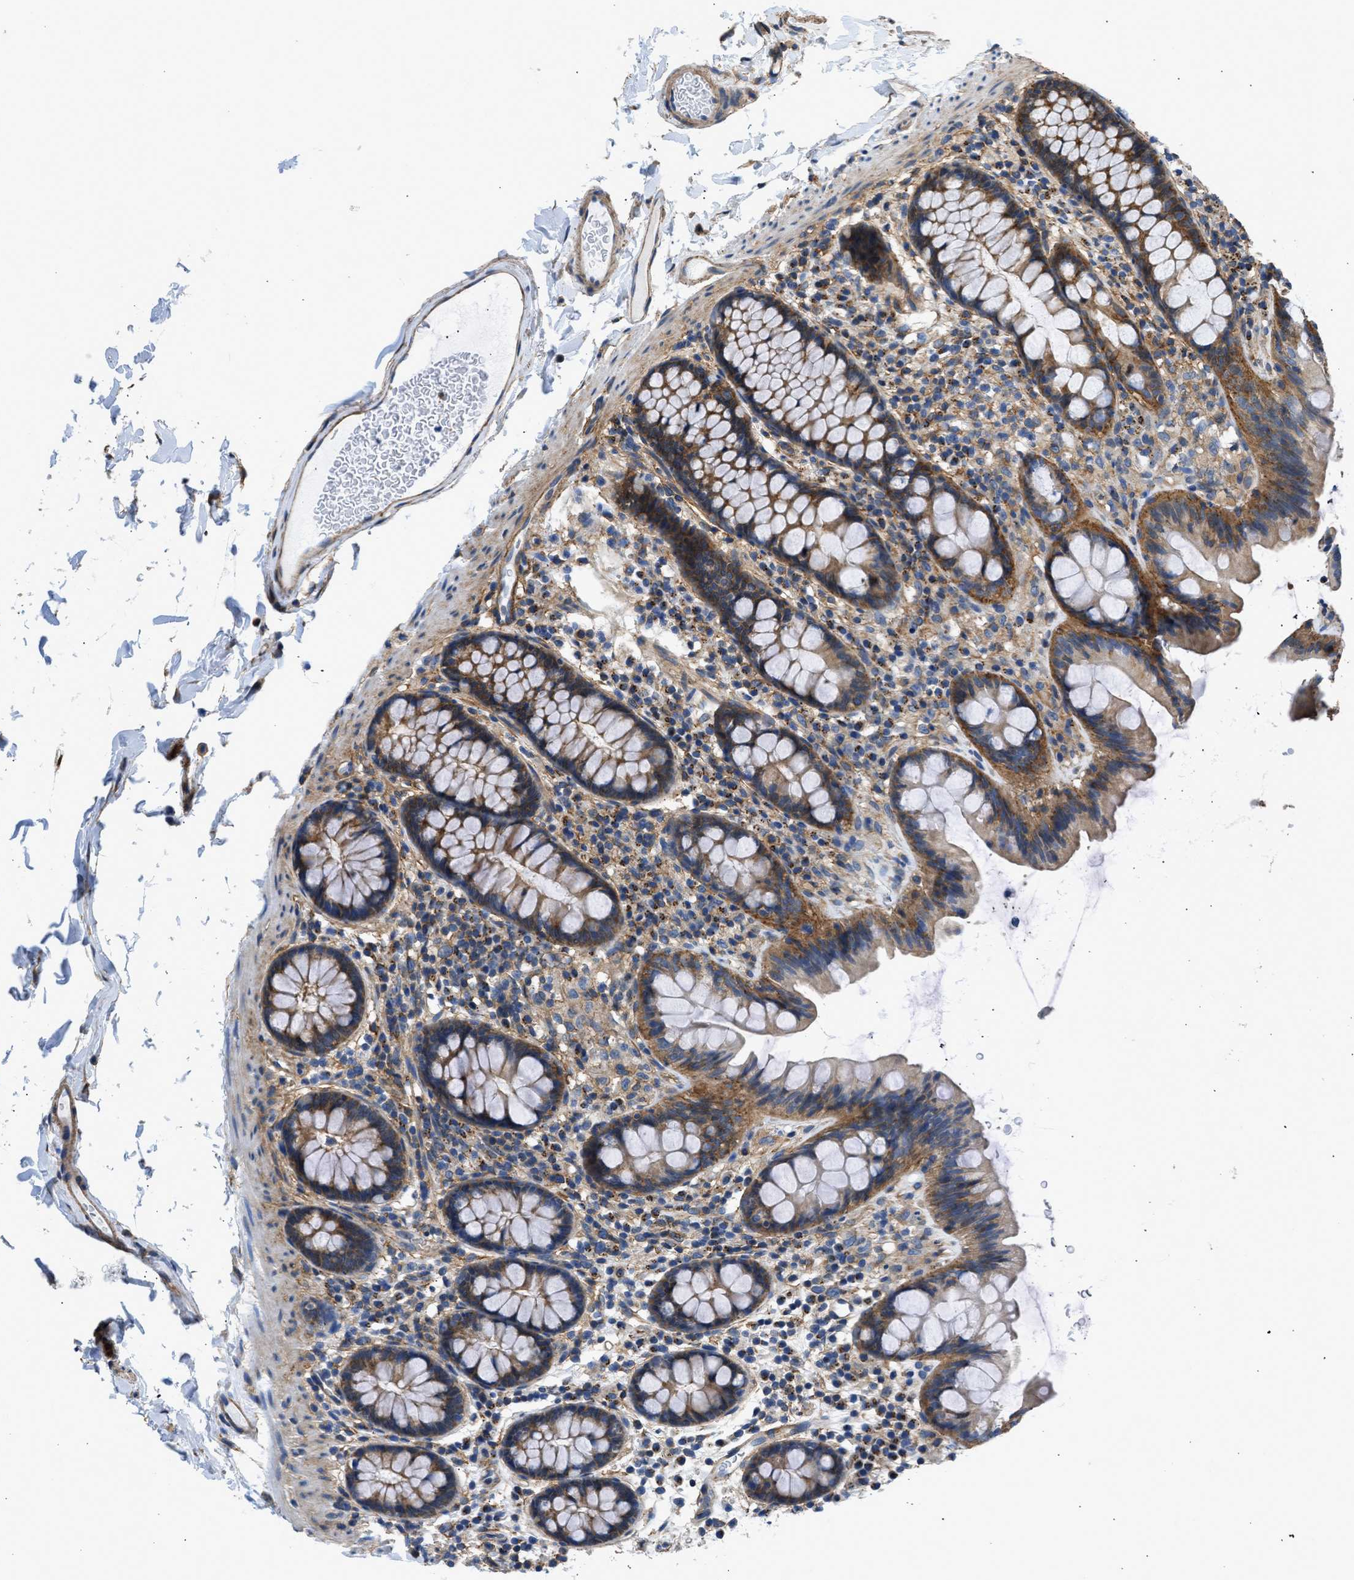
{"staining": {"intensity": "weak", "quantity": ">75%", "location": "cytoplasmic/membranous"}, "tissue": "colon", "cell_type": "Endothelial cells", "image_type": "normal", "snomed": [{"axis": "morphology", "description": "Normal tissue, NOS"}, {"axis": "topography", "description": "Colon"}], "caption": "Immunohistochemistry image of normal colon: colon stained using IHC reveals low levels of weak protein expression localized specifically in the cytoplasmic/membranous of endothelial cells, appearing as a cytoplasmic/membranous brown color.", "gene": "SEPTIN2", "patient": {"sex": "female", "age": 80}}